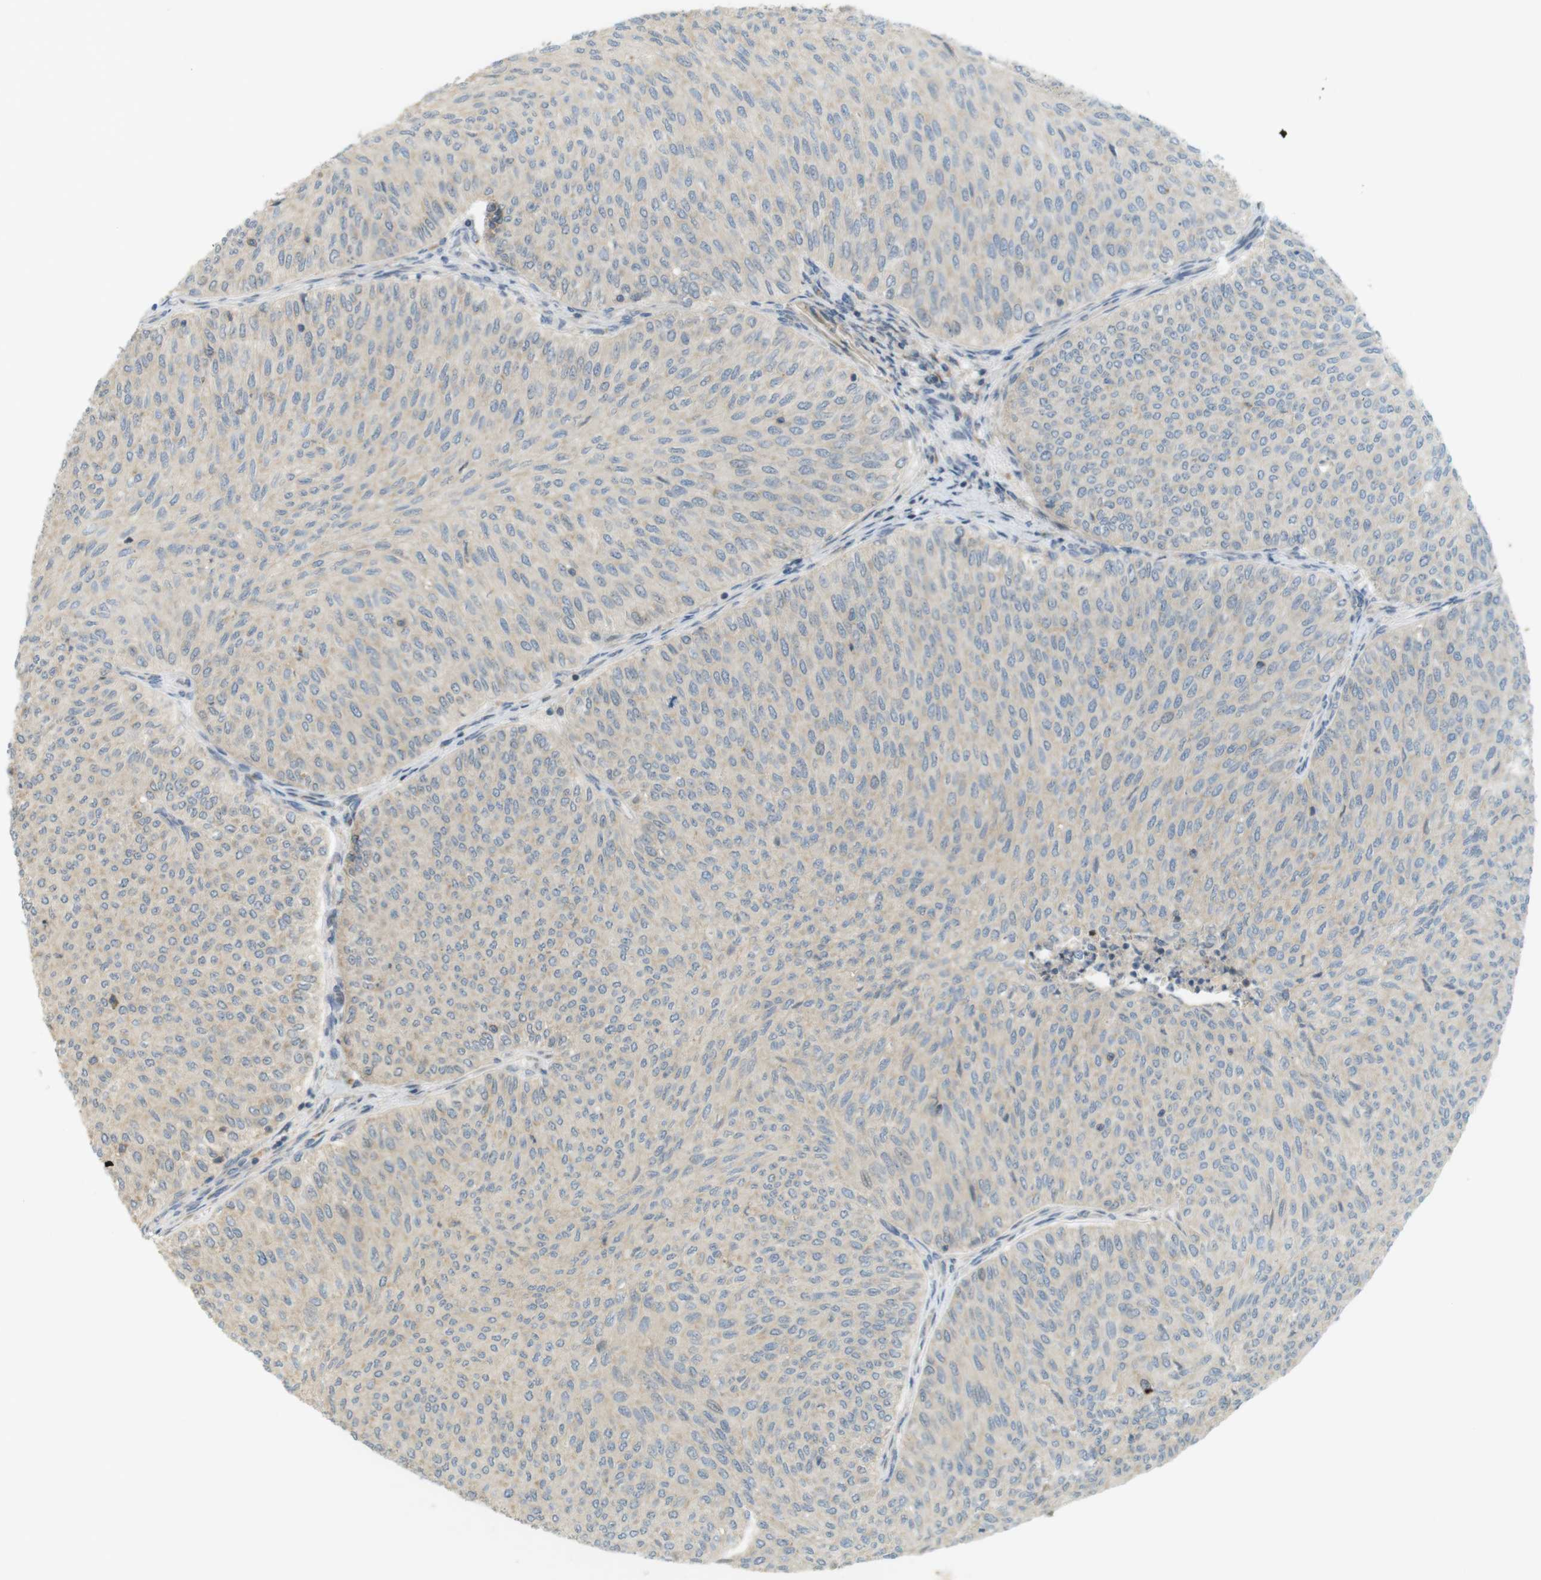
{"staining": {"intensity": "negative", "quantity": "none", "location": "none"}, "tissue": "urothelial cancer", "cell_type": "Tumor cells", "image_type": "cancer", "snomed": [{"axis": "morphology", "description": "Urothelial carcinoma, Low grade"}, {"axis": "topography", "description": "Urinary bladder"}], "caption": "DAB immunohistochemical staining of human urothelial cancer reveals no significant positivity in tumor cells.", "gene": "CLRN3", "patient": {"sex": "male", "age": 78}}